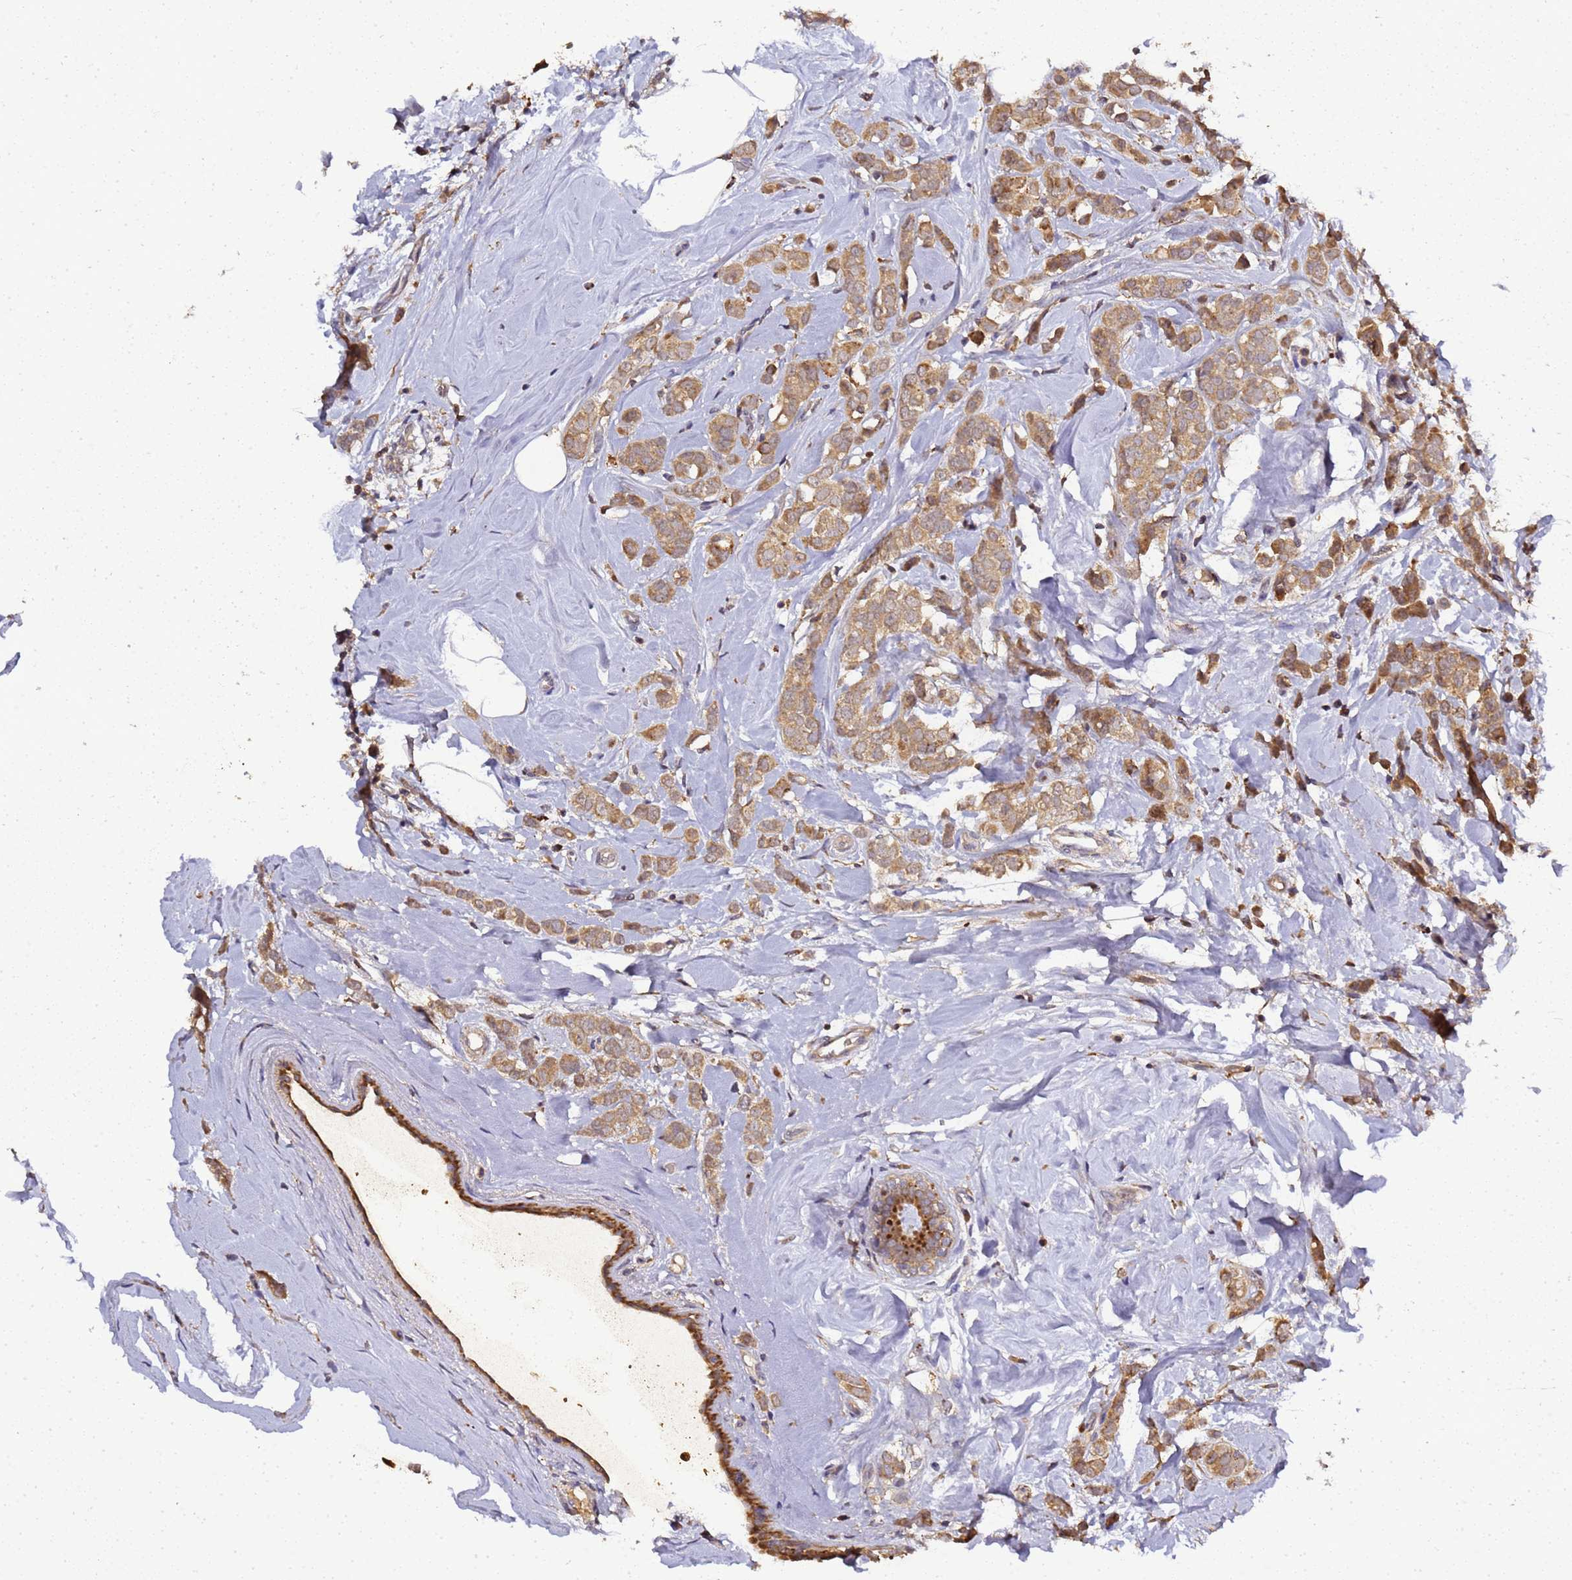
{"staining": {"intensity": "moderate", "quantity": ">75%", "location": "cytoplasmic/membranous"}, "tissue": "breast cancer", "cell_type": "Tumor cells", "image_type": "cancer", "snomed": [{"axis": "morphology", "description": "Lobular carcinoma"}, {"axis": "topography", "description": "Breast"}], "caption": "About >75% of tumor cells in breast cancer (lobular carcinoma) exhibit moderate cytoplasmic/membranous protein staining as visualized by brown immunohistochemical staining.", "gene": "LGI4", "patient": {"sex": "female", "age": 47}}